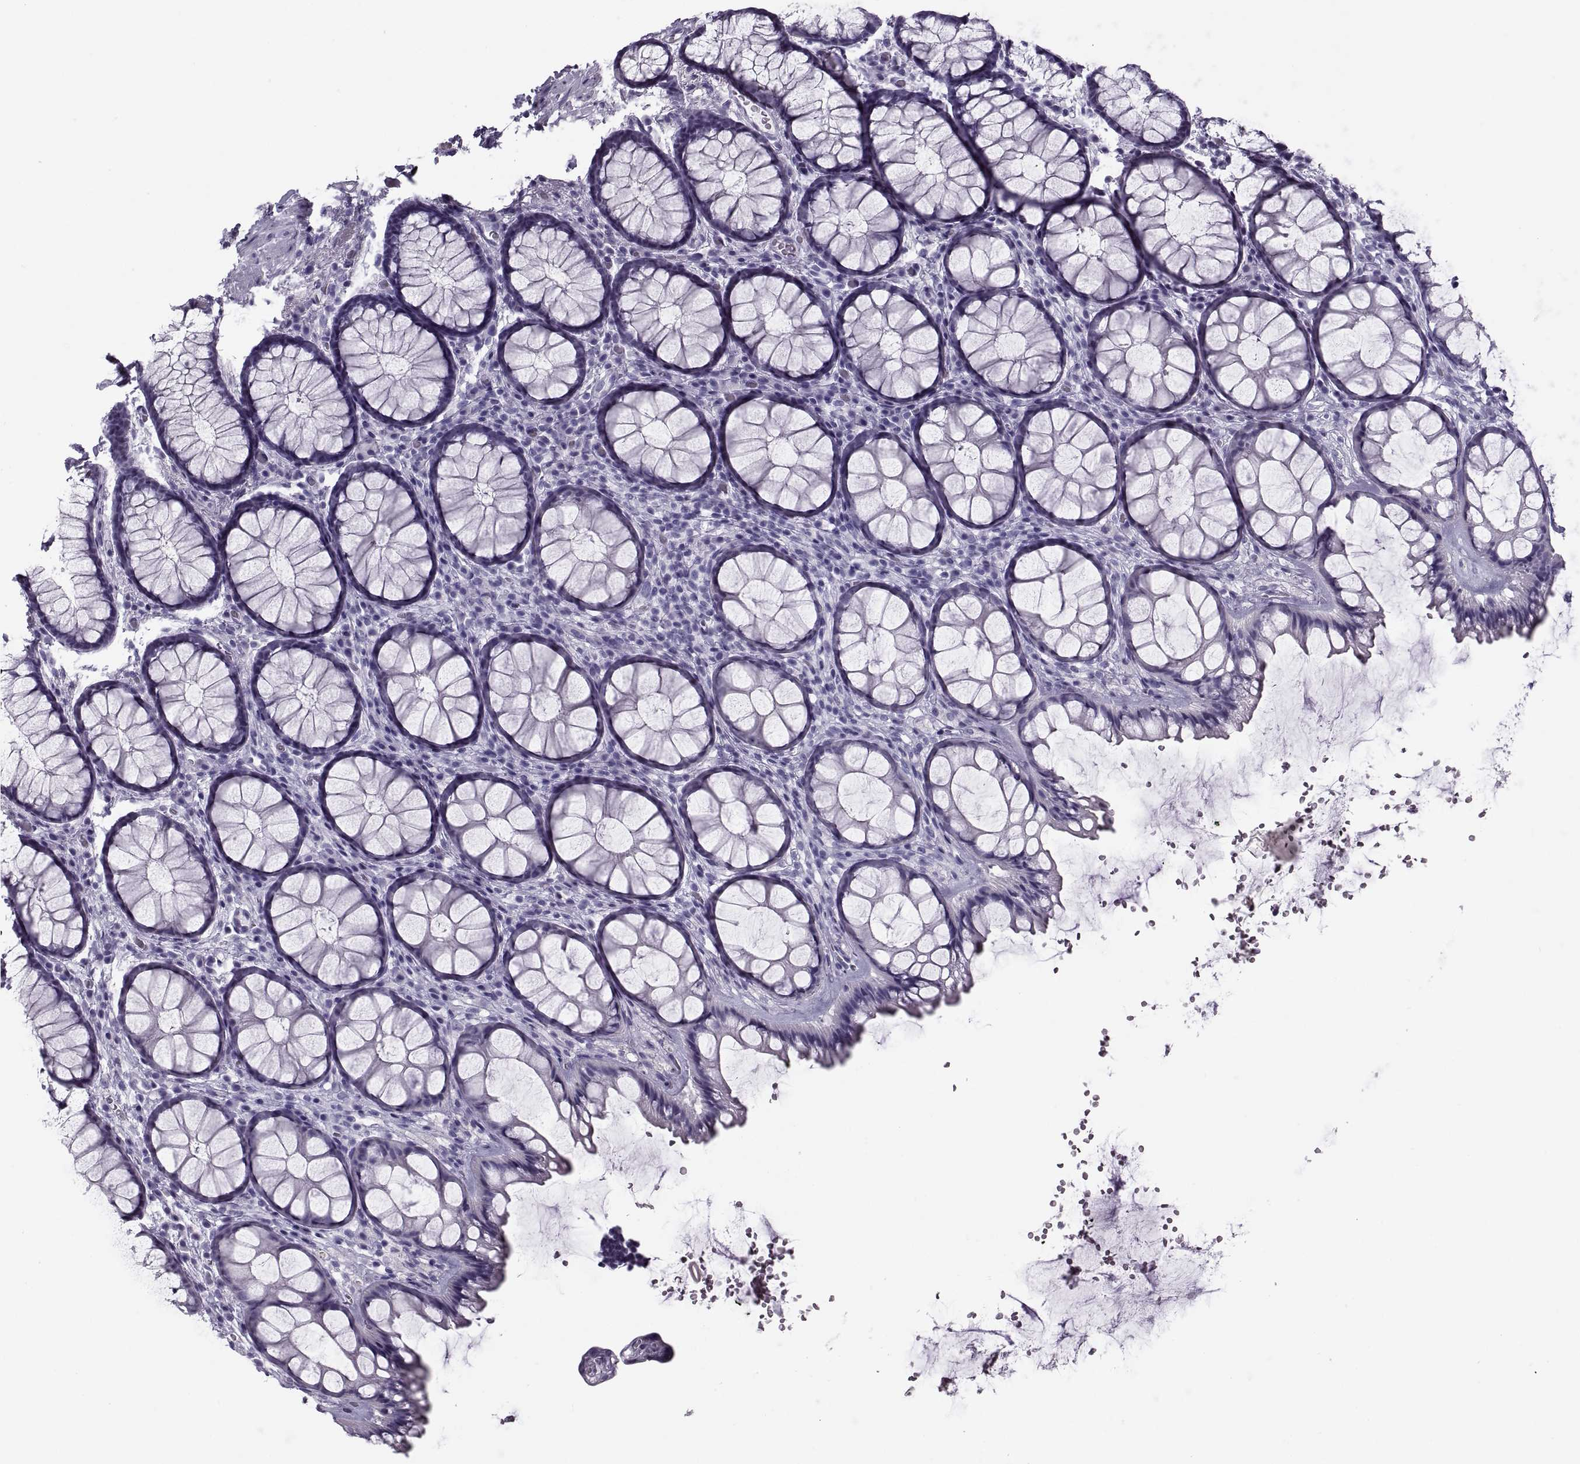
{"staining": {"intensity": "negative", "quantity": "none", "location": "none"}, "tissue": "rectum", "cell_type": "Glandular cells", "image_type": "normal", "snomed": [{"axis": "morphology", "description": "Normal tissue, NOS"}, {"axis": "topography", "description": "Rectum"}], "caption": "A high-resolution photomicrograph shows immunohistochemistry (IHC) staining of benign rectum, which demonstrates no significant staining in glandular cells. (DAB (3,3'-diaminobenzidine) immunohistochemistry visualized using brightfield microscopy, high magnification).", "gene": "RLBP1", "patient": {"sex": "female", "age": 62}}